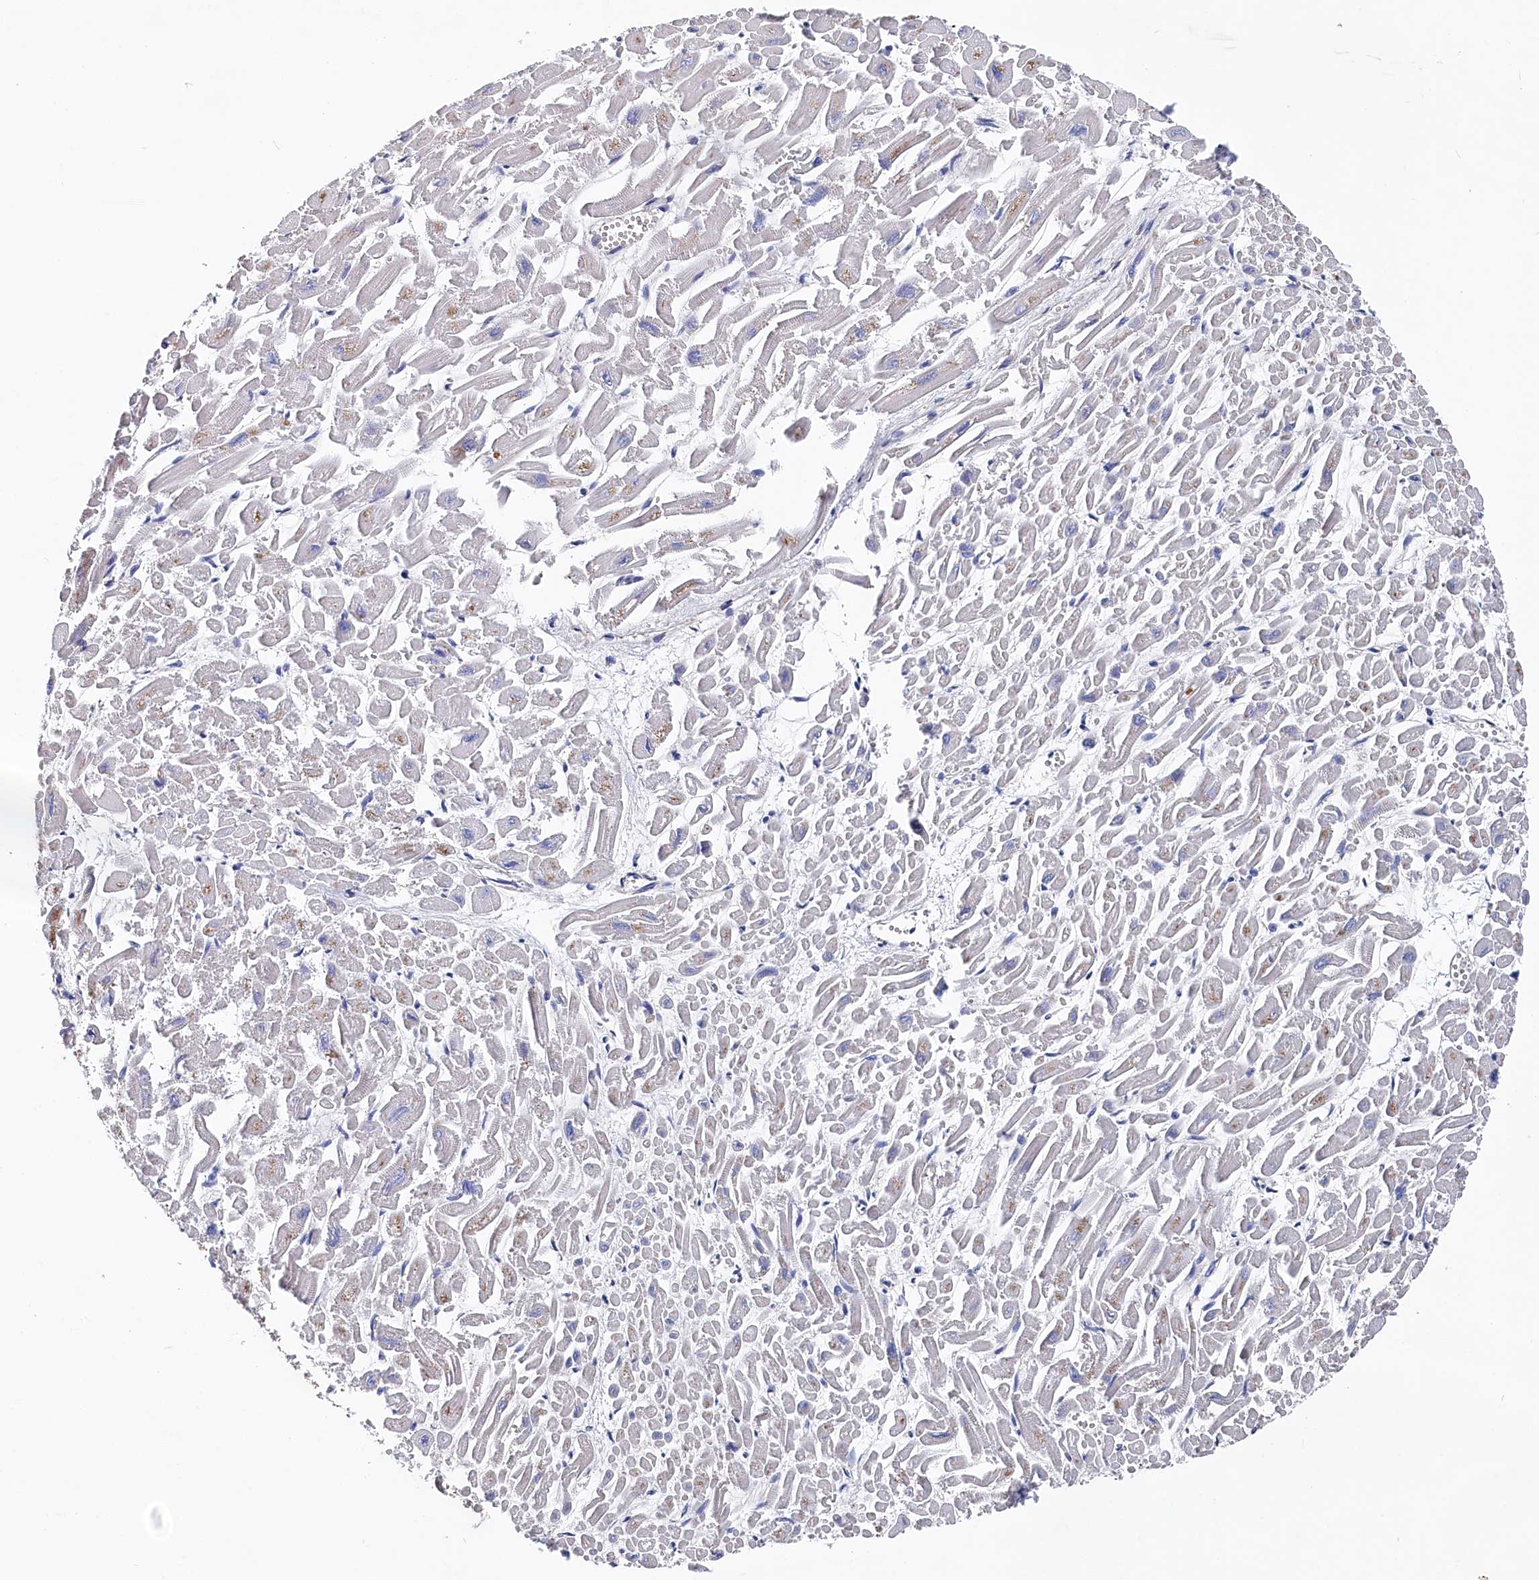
{"staining": {"intensity": "negative", "quantity": "none", "location": "none"}, "tissue": "heart muscle", "cell_type": "Cardiomyocytes", "image_type": "normal", "snomed": [{"axis": "morphology", "description": "Normal tissue, NOS"}, {"axis": "topography", "description": "Heart"}], "caption": "This is an immunohistochemistry photomicrograph of unremarkable heart muscle. There is no positivity in cardiomyocytes.", "gene": "BHMT", "patient": {"sex": "male", "age": 54}}